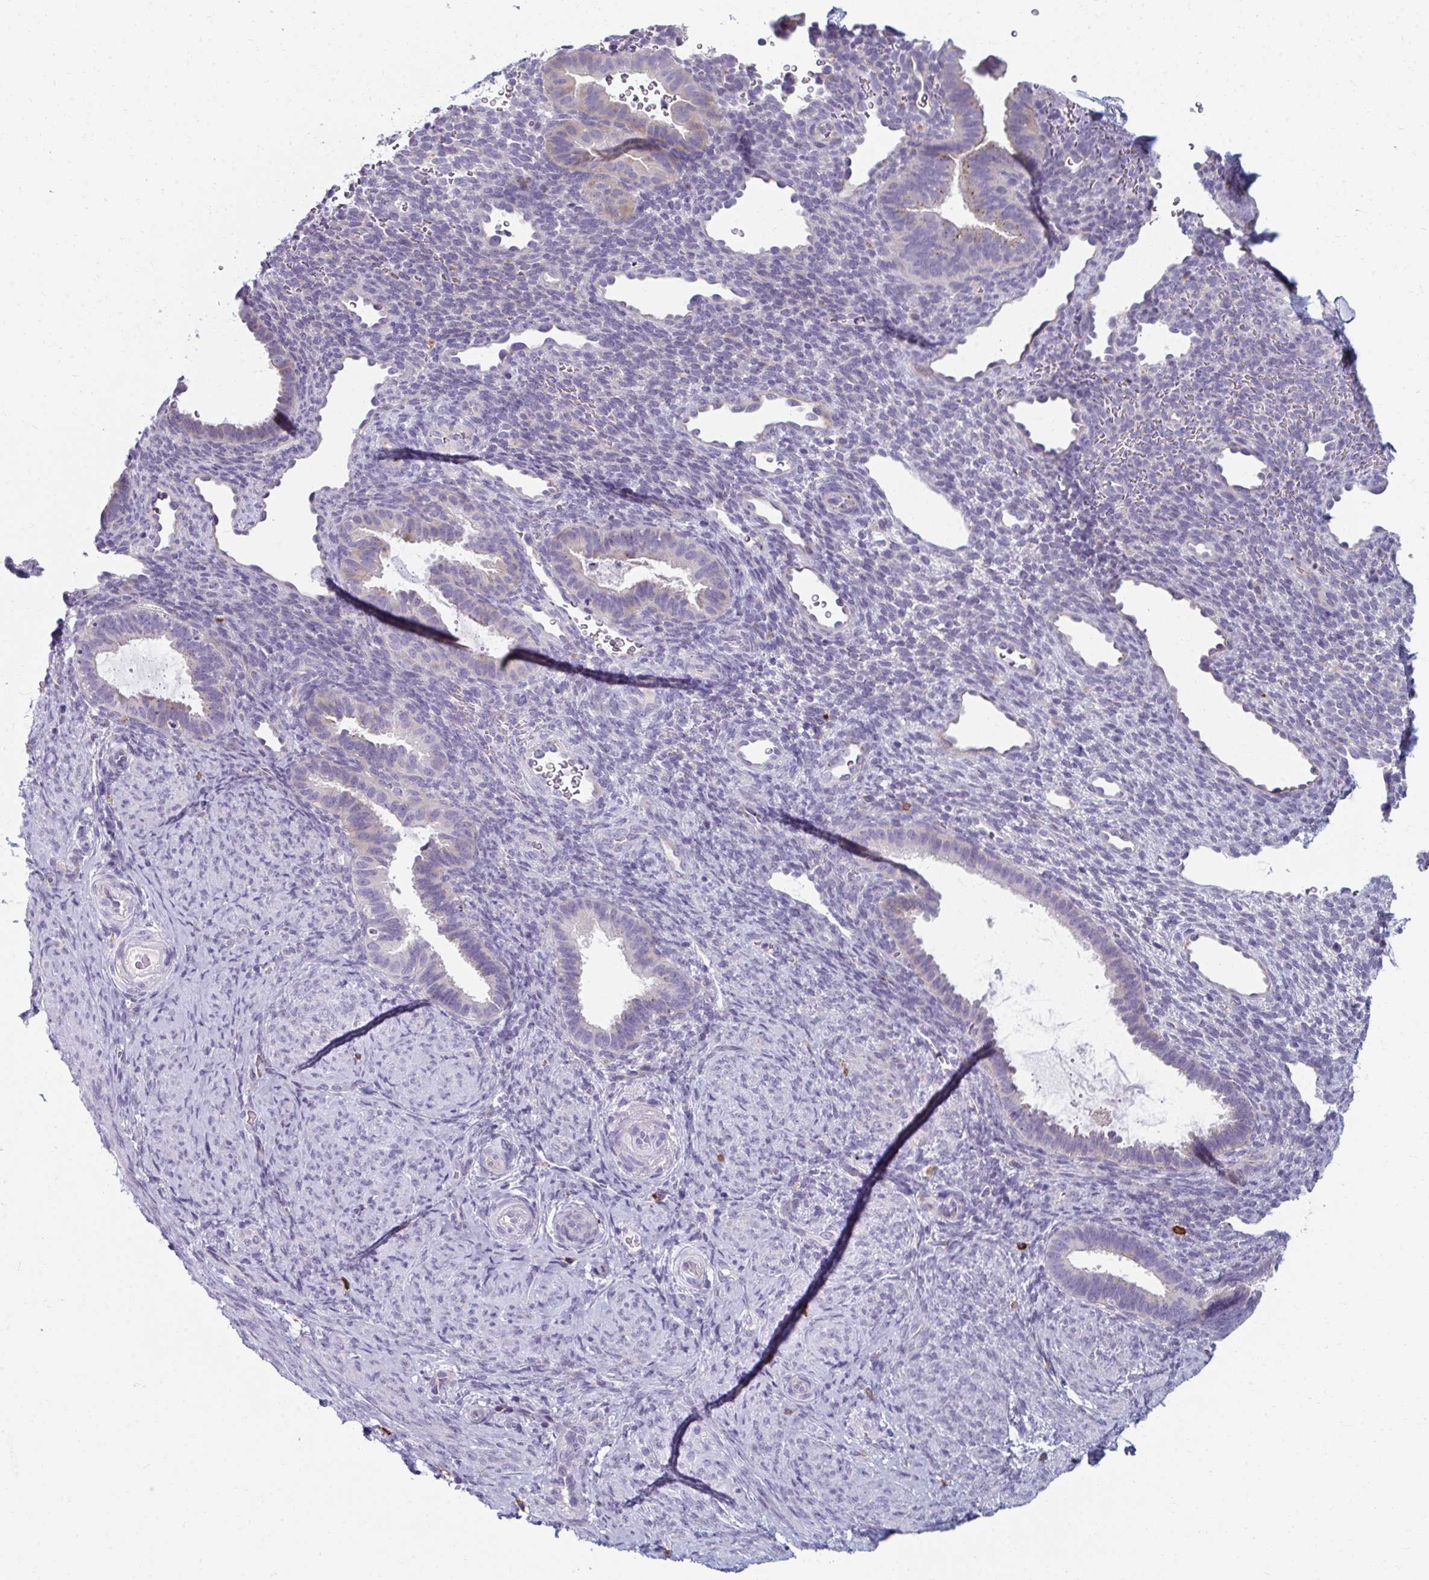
{"staining": {"intensity": "negative", "quantity": "none", "location": "none"}, "tissue": "endometrium", "cell_type": "Cells in endometrial stroma", "image_type": "normal", "snomed": [{"axis": "morphology", "description": "Normal tissue, NOS"}, {"axis": "topography", "description": "Endometrium"}], "caption": "Immunohistochemistry image of normal endometrium: endometrium stained with DAB (3,3'-diaminobenzidine) displays no significant protein expression in cells in endometrial stroma.", "gene": "EIF1AD", "patient": {"sex": "female", "age": 34}}